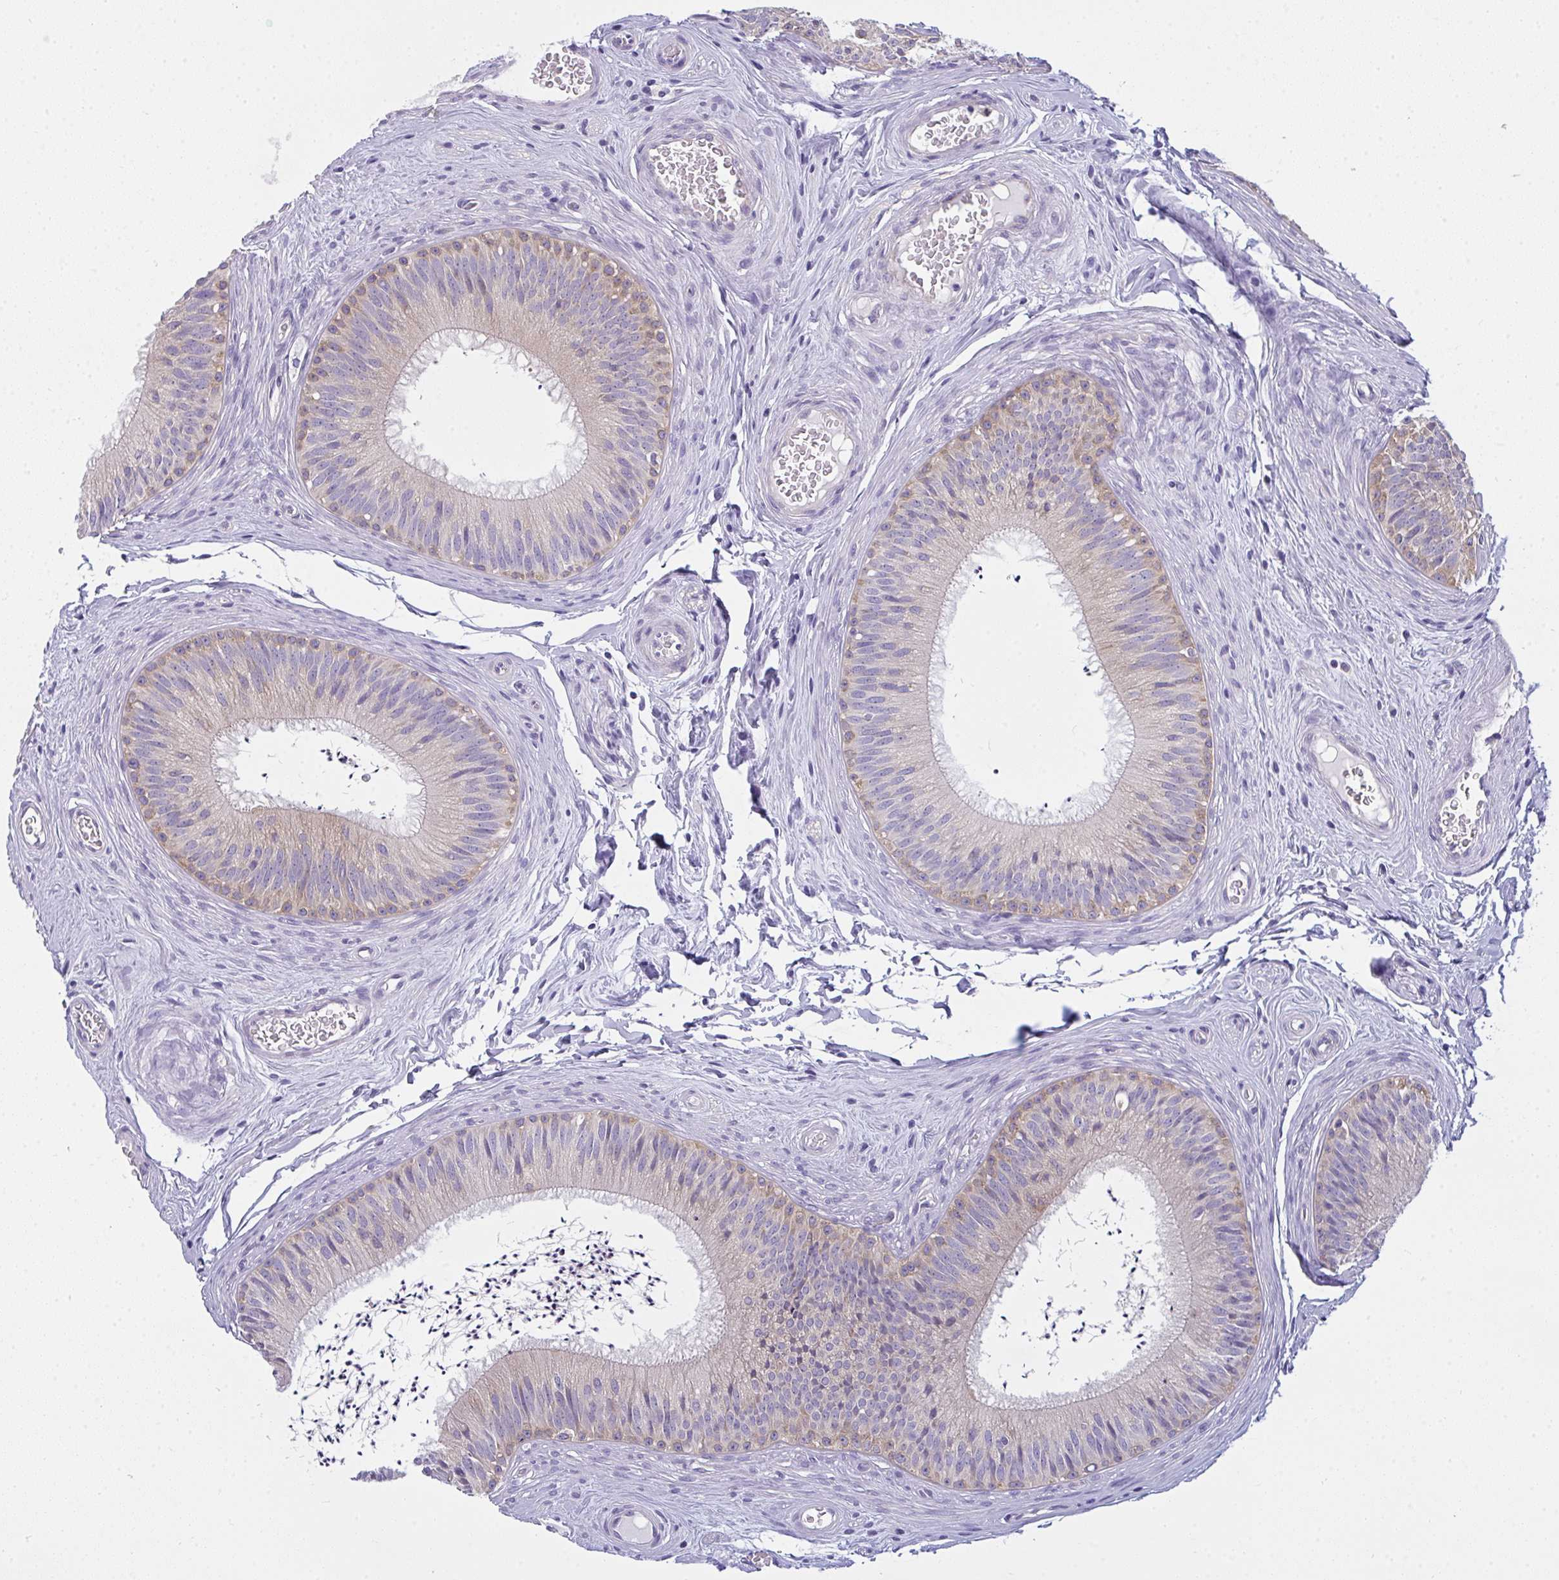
{"staining": {"intensity": "weak", "quantity": "<25%", "location": "cytoplasmic/membranous"}, "tissue": "epididymis", "cell_type": "Glandular cells", "image_type": "normal", "snomed": [{"axis": "morphology", "description": "Normal tissue, NOS"}, {"axis": "topography", "description": "Epididymis"}], "caption": "The photomicrograph reveals no significant expression in glandular cells of epididymis.", "gene": "SLC30A6", "patient": {"sex": "male", "age": 24}}